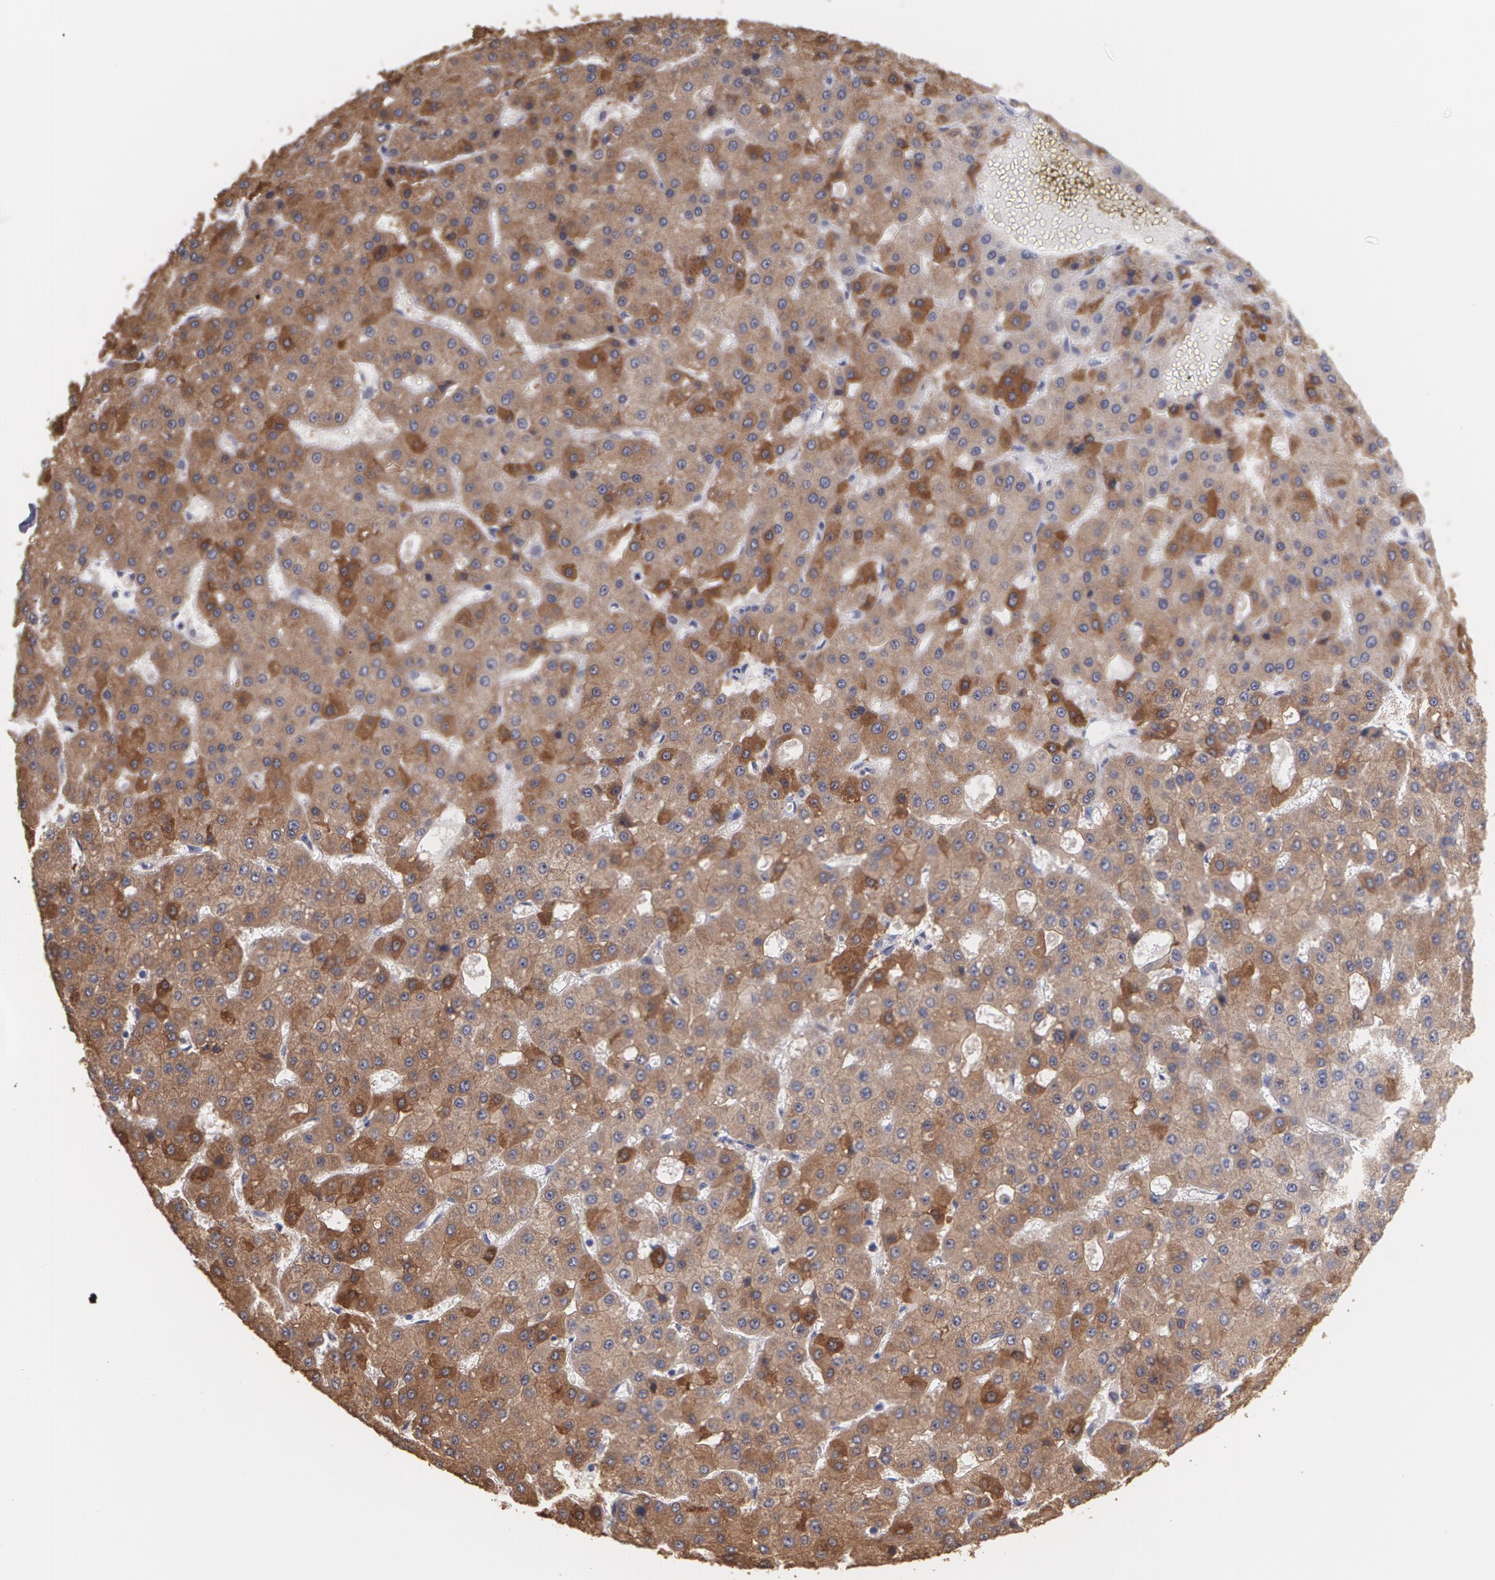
{"staining": {"intensity": "strong", "quantity": ">75%", "location": "cytoplasmic/membranous"}, "tissue": "liver cancer", "cell_type": "Tumor cells", "image_type": "cancer", "snomed": [{"axis": "morphology", "description": "Carcinoma, Hepatocellular, NOS"}, {"axis": "topography", "description": "Liver"}], "caption": "About >75% of tumor cells in liver cancer (hepatocellular carcinoma) show strong cytoplasmic/membranous protein positivity as visualized by brown immunohistochemical staining.", "gene": "MTHFD1", "patient": {"sex": "male", "age": 47}}